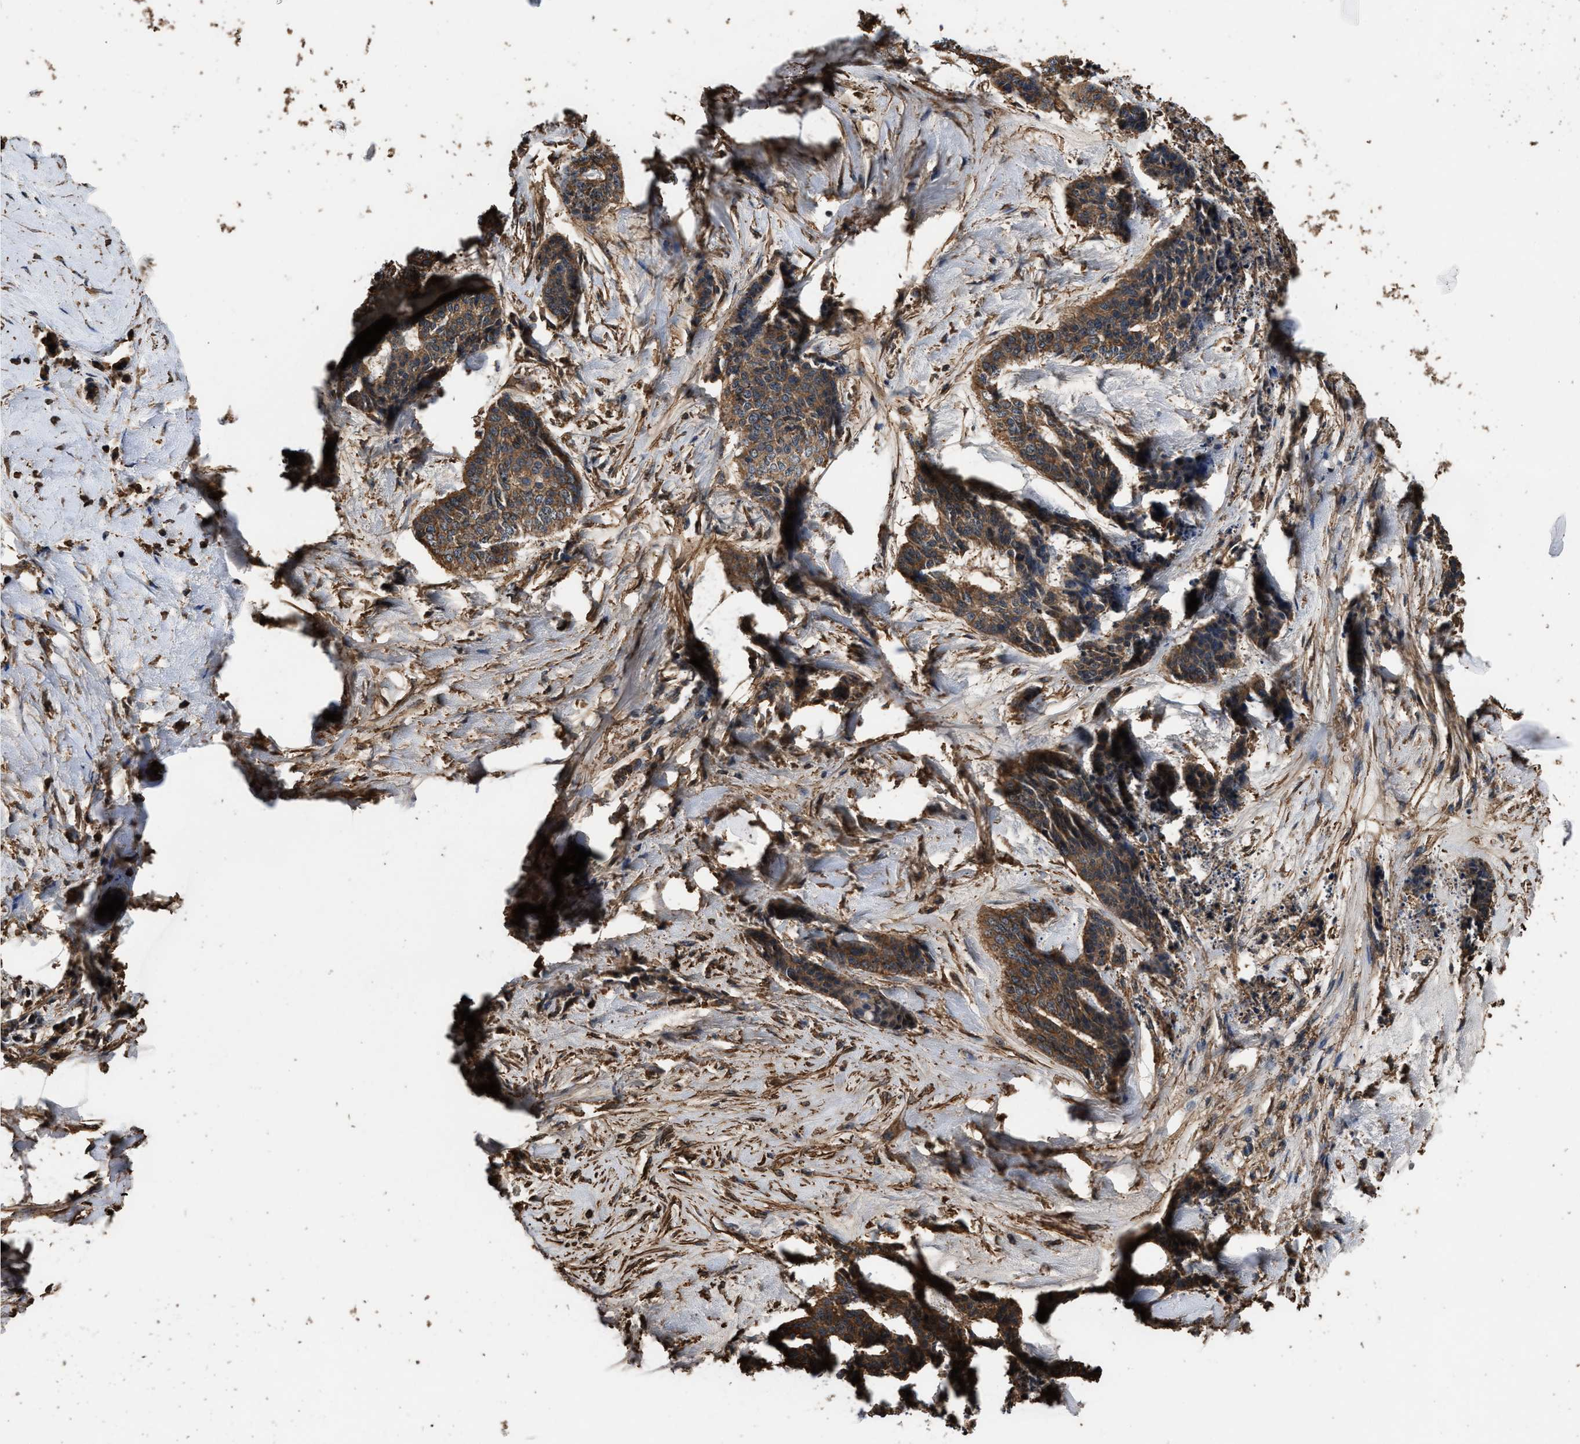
{"staining": {"intensity": "strong", "quantity": ">75%", "location": "cytoplasmic/membranous"}, "tissue": "skin cancer", "cell_type": "Tumor cells", "image_type": "cancer", "snomed": [{"axis": "morphology", "description": "Basal cell carcinoma"}, {"axis": "topography", "description": "Skin"}], "caption": "Skin basal cell carcinoma was stained to show a protein in brown. There is high levels of strong cytoplasmic/membranous staining in about >75% of tumor cells.", "gene": "KBTBD2", "patient": {"sex": "female", "age": 64}}